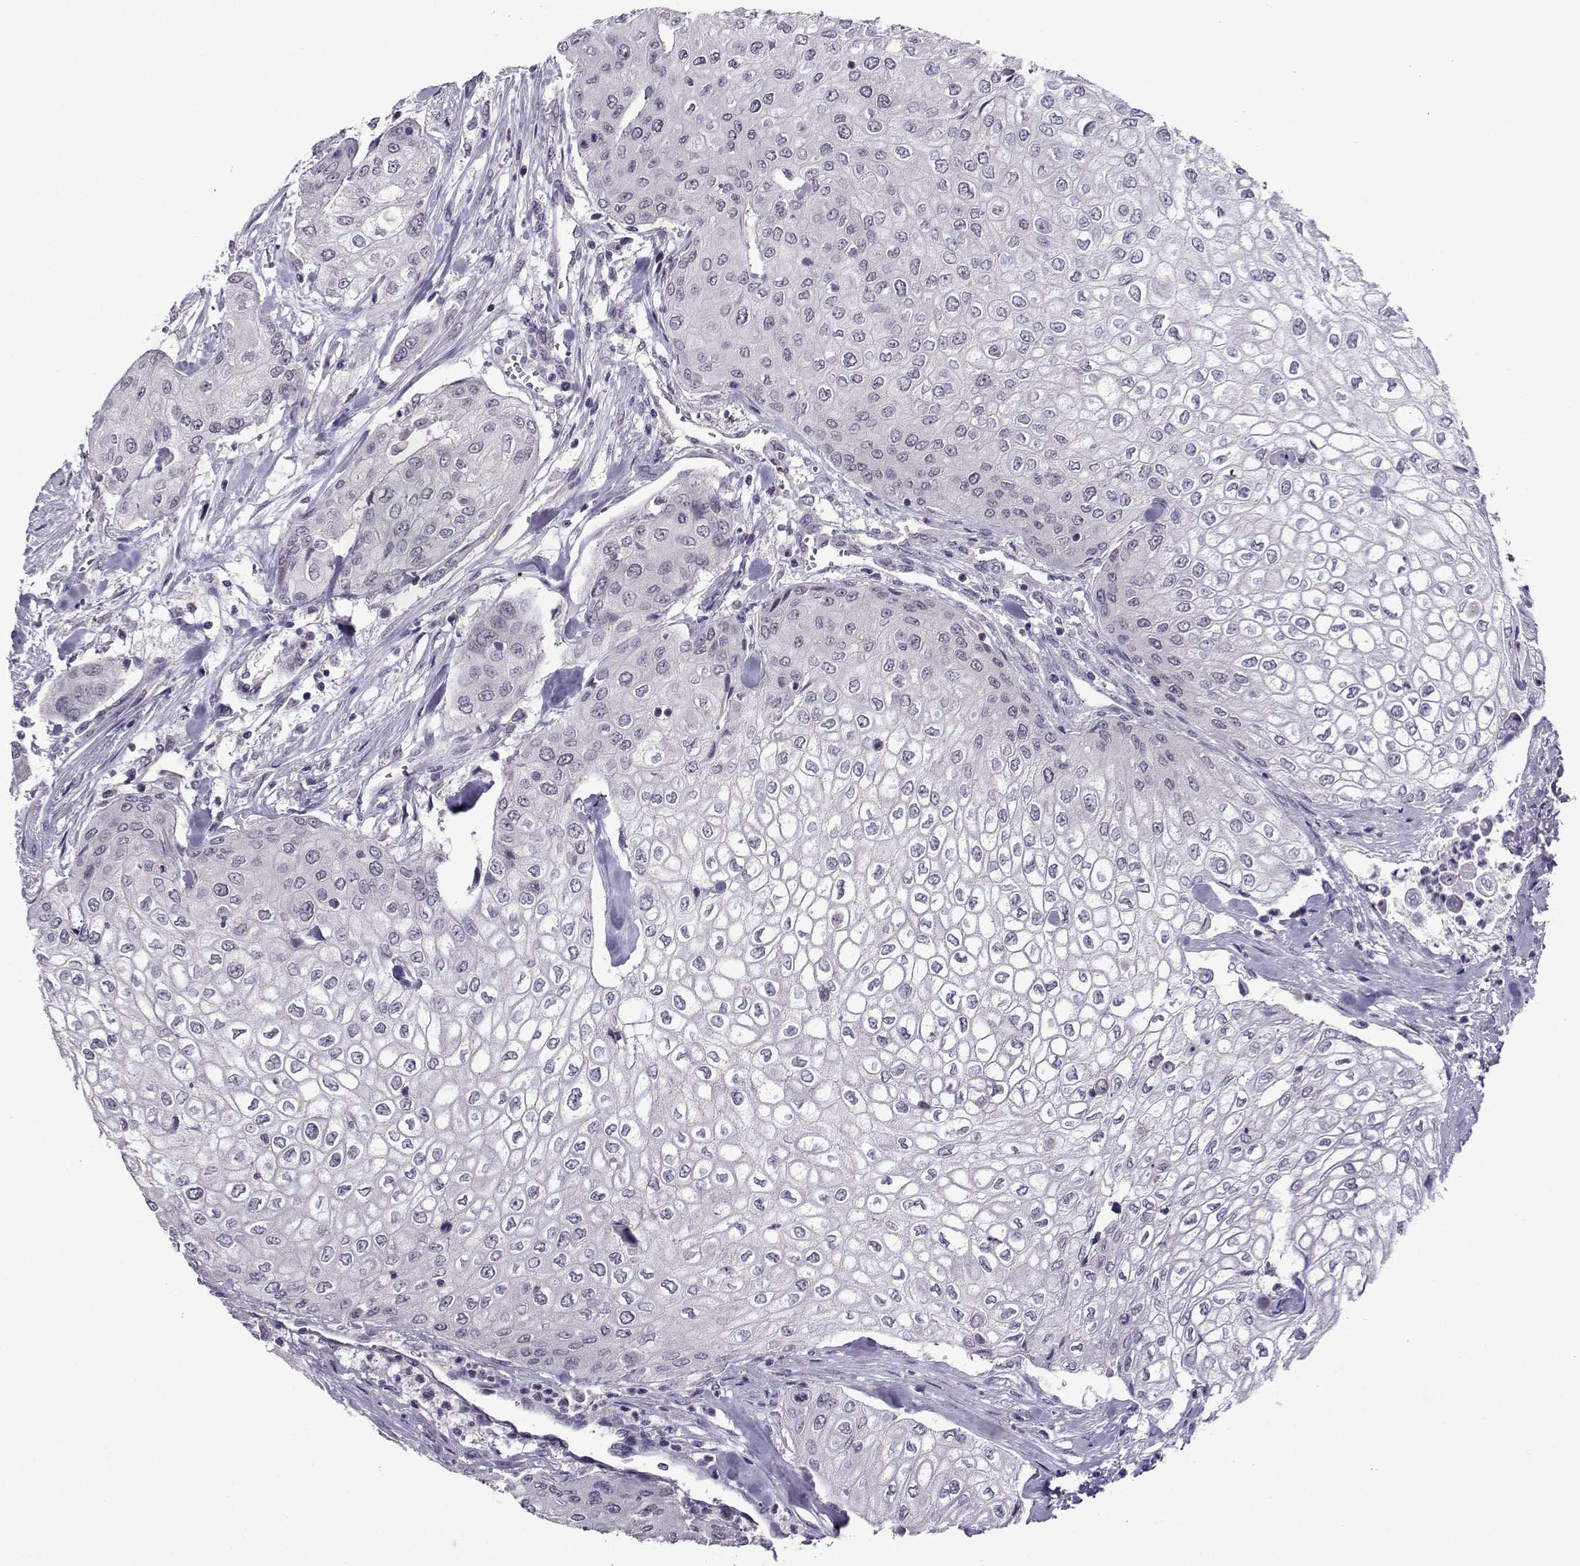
{"staining": {"intensity": "negative", "quantity": "none", "location": "none"}, "tissue": "urothelial cancer", "cell_type": "Tumor cells", "image_type": "cancer", "snomed": [{"axis": "morphology", "description": "Urothelial carcinoma, High grade"}, {"axis": "topography", "description": "Urinary bladder"}], "caption": "The photomicrograph shows no significant expression in tumor cells of urothelial carcinoma (high-grade).", "gene": "DDX20", "patient": {"sex": "male", "age": 62}}